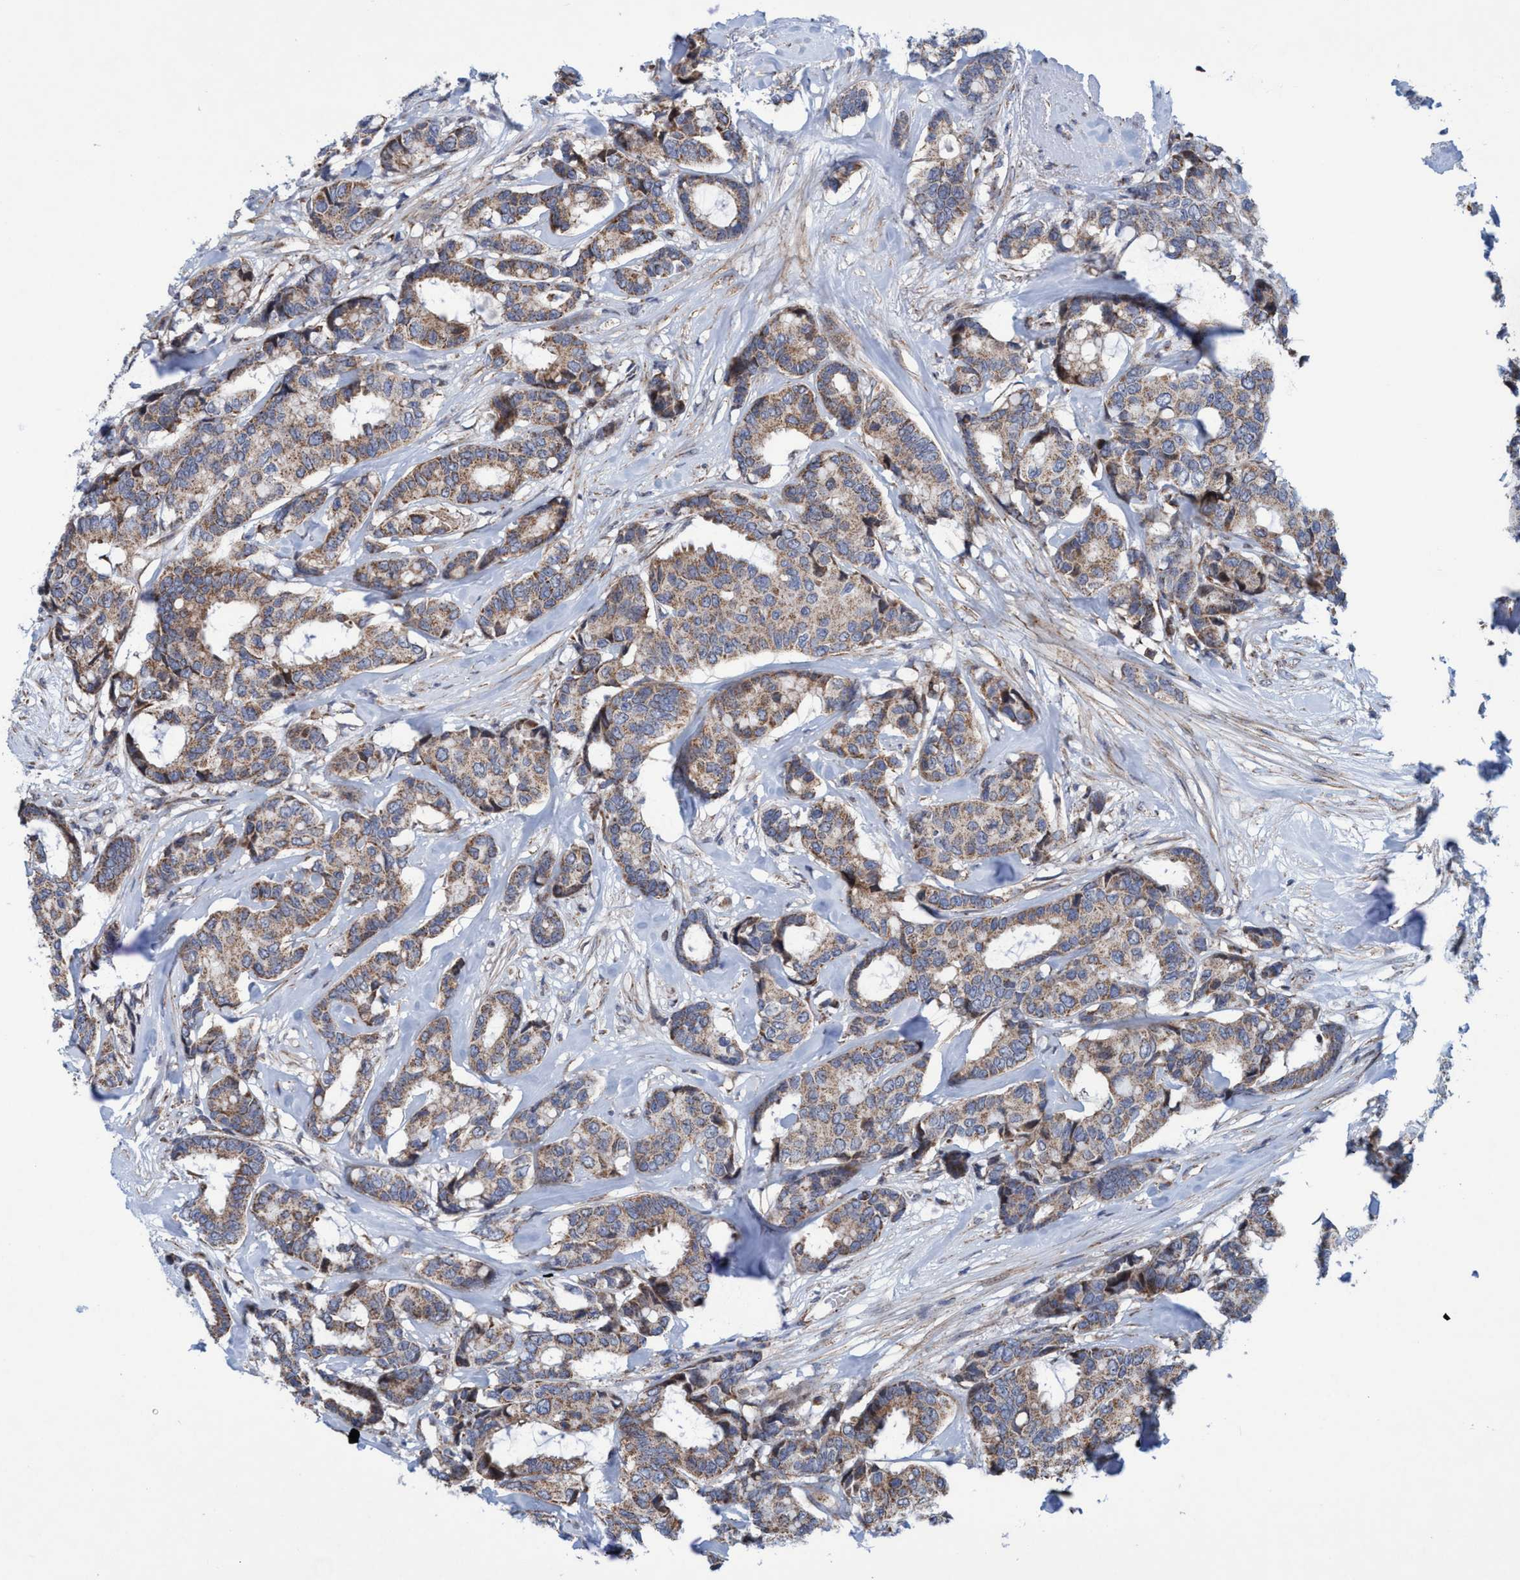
{"staining": {"intensity": "weak", "quantity": ">75%", "location": "cytoplasmic/membranous"}, "tissue": "breast cancer", "cell_type": "Tumor cells", "image_type": "cancer", "snomed": [{"axis": "morphology", "description": "Duct carcinoma"}, {"axis": "topography", "description": "Breast"}], "caption": "This photomicrograph displays immunohistochemistry staining of intraductal carcinoma (breast), with low weak cytoplasmic/membranous expression in about >75% of tumor cells.", "gene": "POLR1F", "patient": {"sex": "female", "age": 87}}